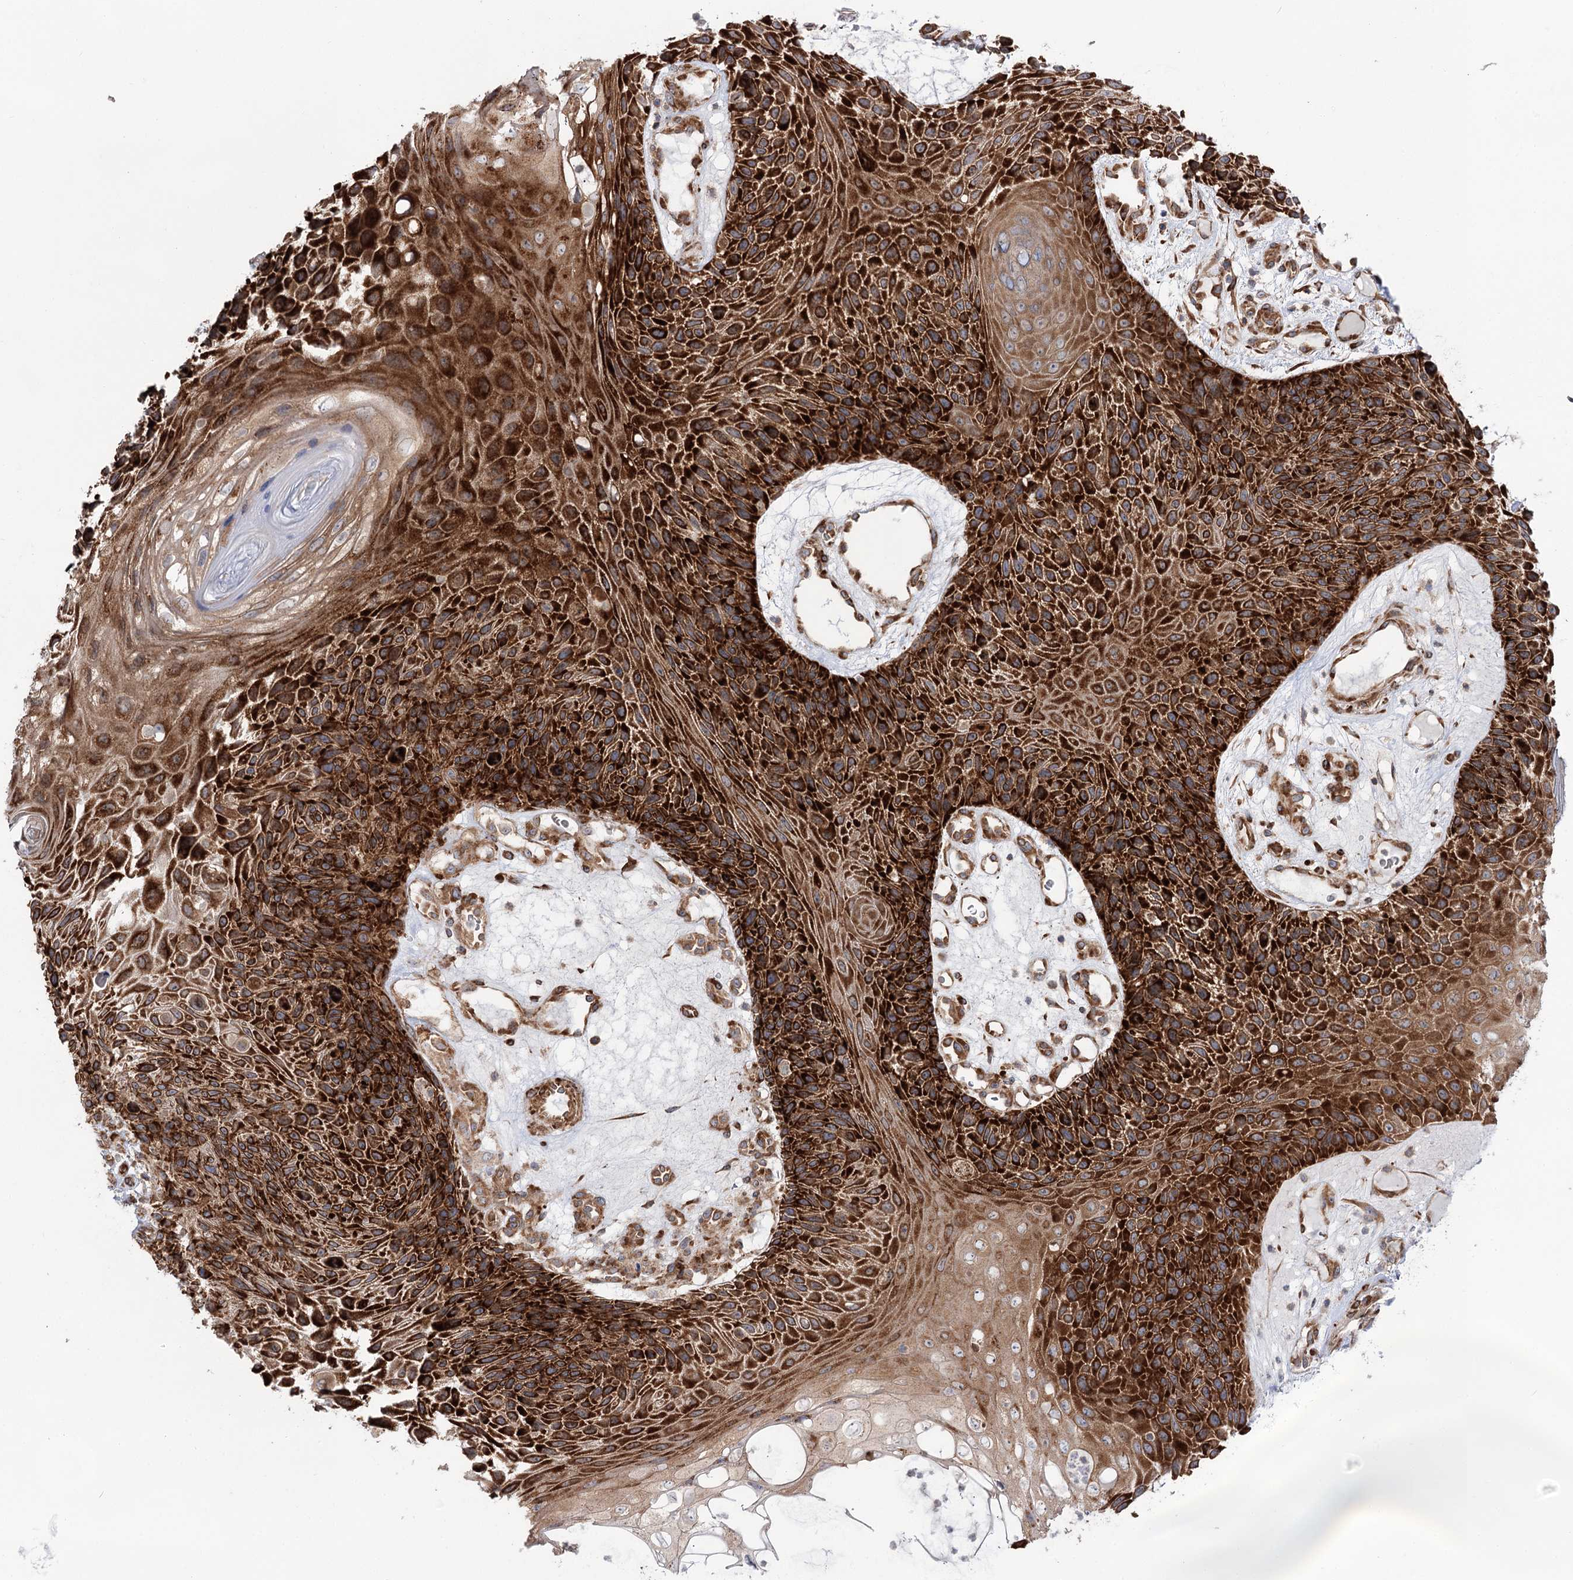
{"staining": {"intensity": "strong", "quantity": ">75%", "location": "cytoplasmic/membranous"}, "tissue": "skin cancer", "cell_type": "Tumor cells", "image_type": "cancer", "snomed": [{"axis": "morphology", "description": "Squamous cell carcinoma, NOS"}, {"axis": "topography", "description": "Skin"}], "caption": "Protein analysis of skin cancer (squamous cell carcinoma) tissue exhibits strong cytoplasmic/membranous positivity in about >75% of tumor cells. (Brightfield microscopy of DAB IHC at high magnification).", "gene": "VWA2", "patient": {"sex": "female", "age": 88}}